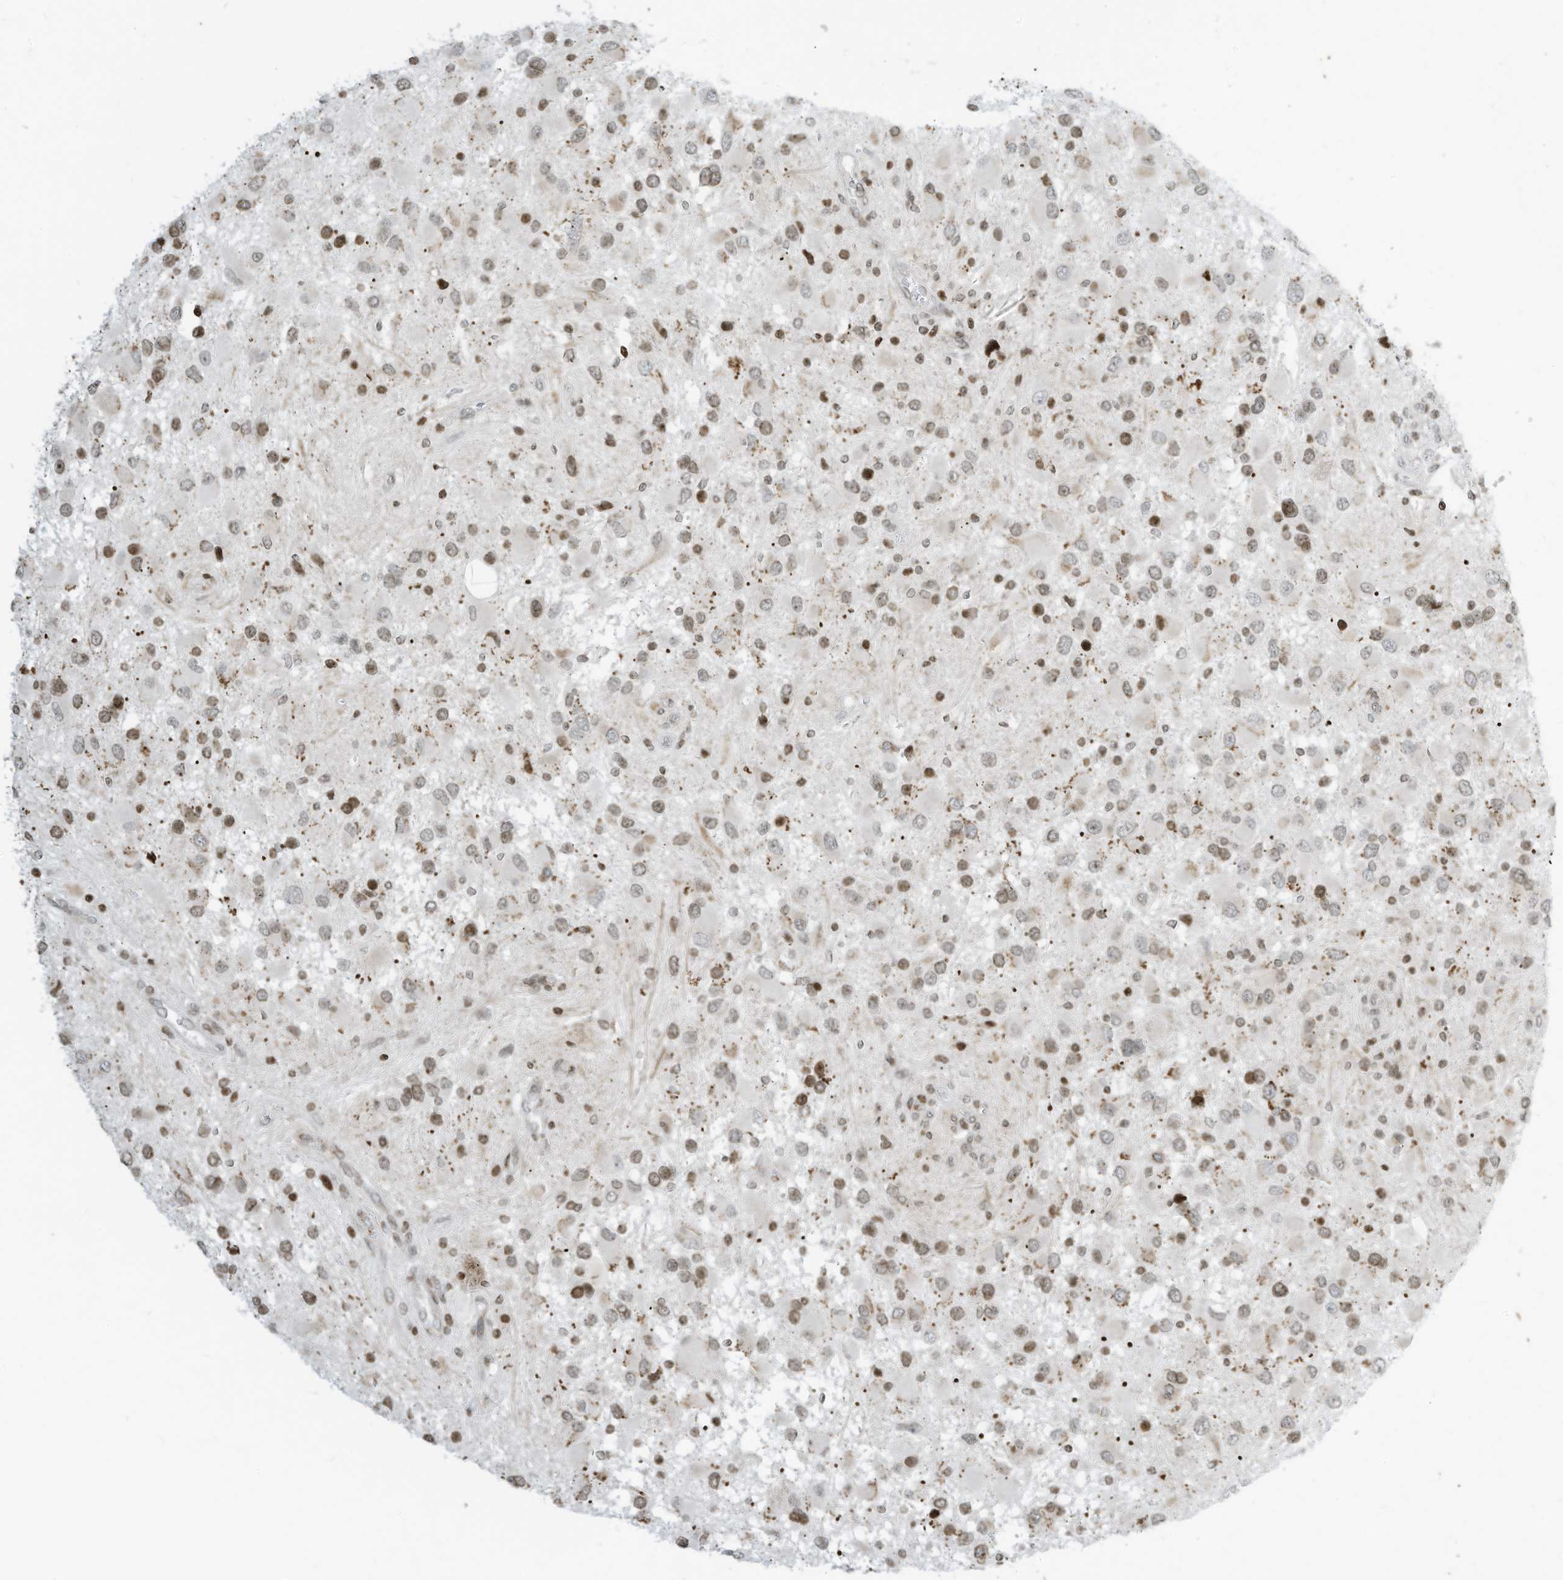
{"staining": {"intensity": "weak", "quantity": ">75%", "location": "nuclear"}, "tissue": "glioma", "cell_type": "Tumor cells", "image_type": "cancer", "snomed": [{"axis": "morphology", "description": "Glioma, malignant, High grade"}, {"axis": "topography", "description": "Brain"}], "caption": "Glioma stained for a protein (brown) shows weak nuclear positive positivity in approximately >75% of tumor cells.", "gene": "ADI1", "patient": {"sex": "male", "age": 53}}